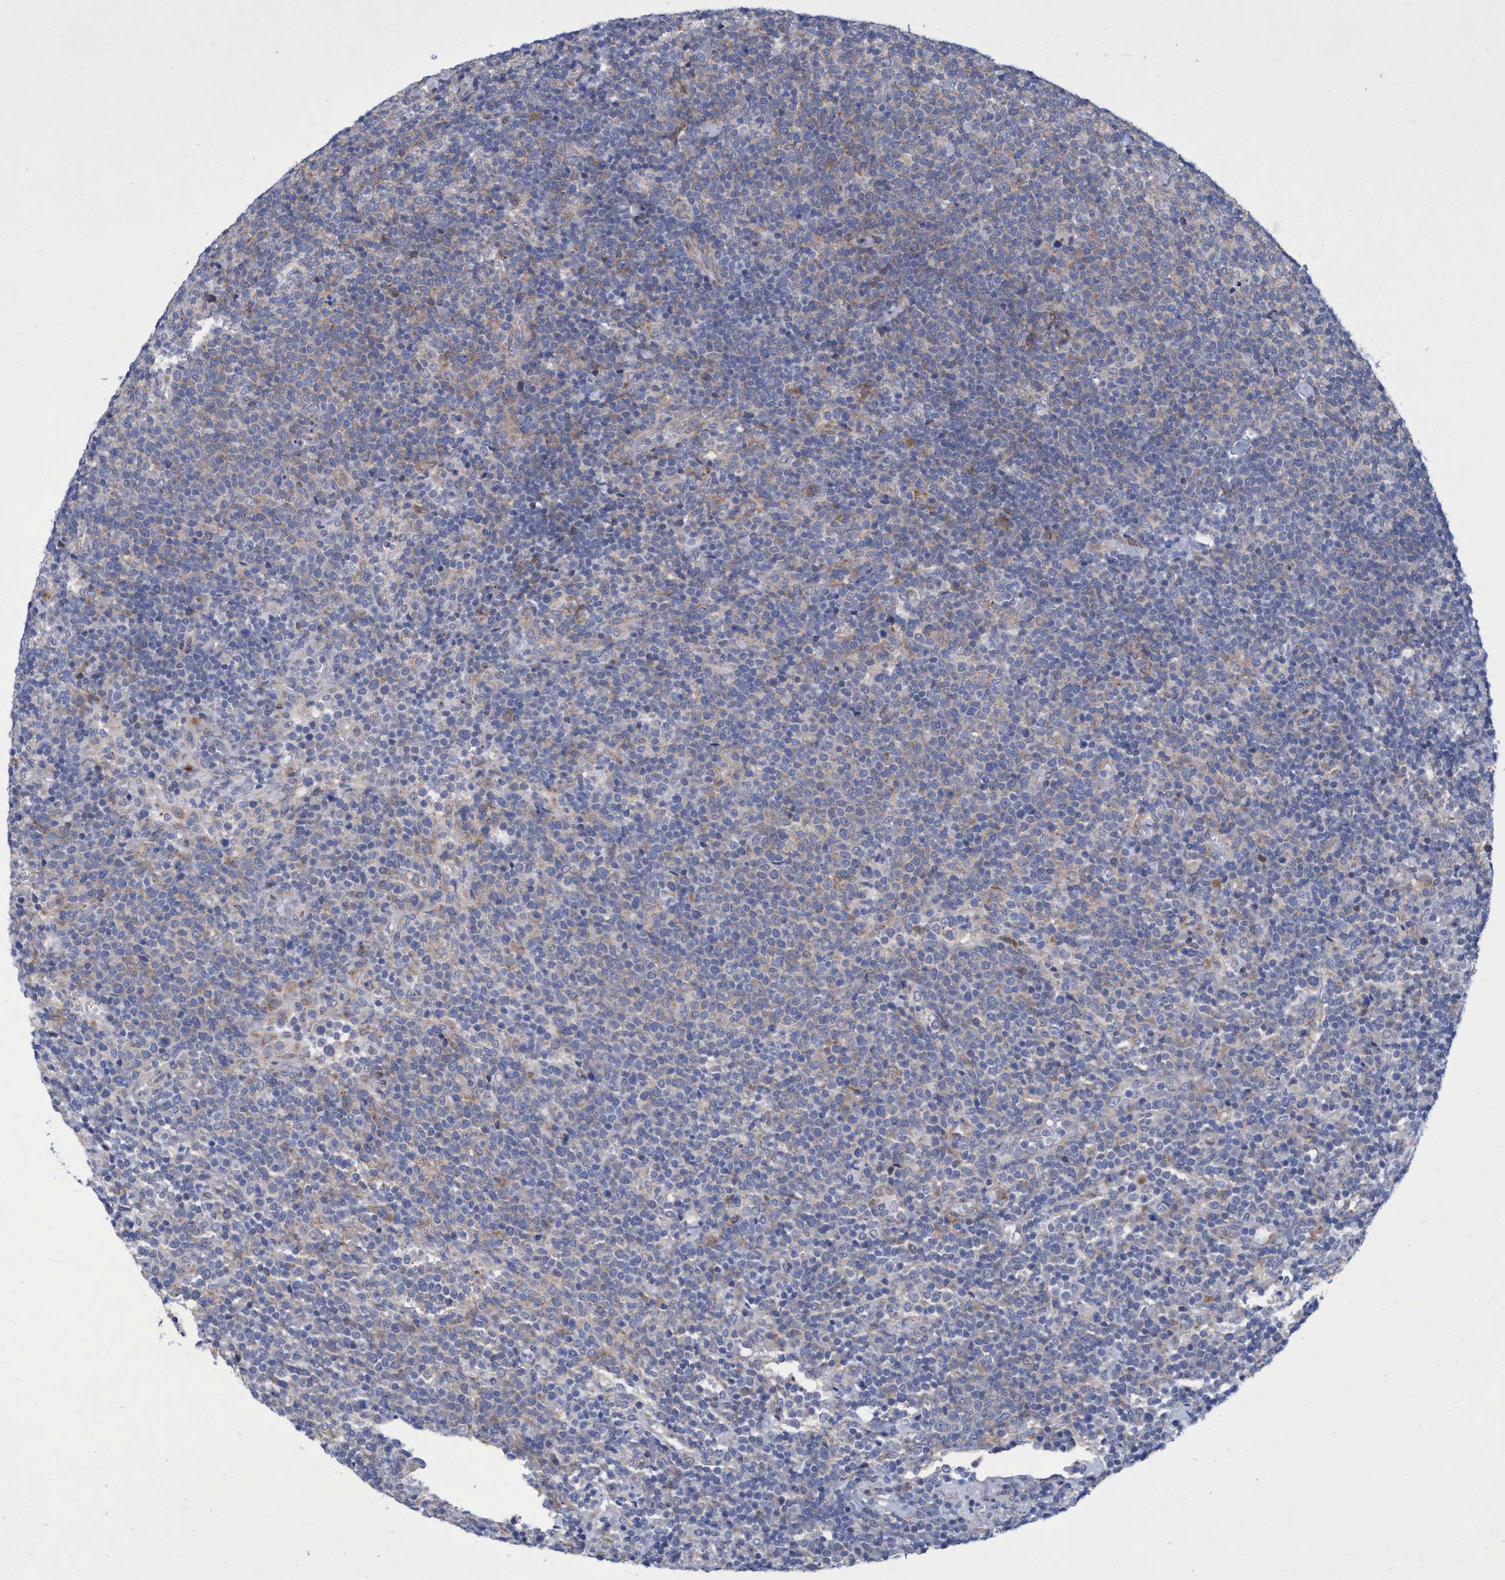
{"staining": {"intensity": "weak", "quantity": "<25%", "location": "cytoplasmic/membranous"}, "tissue": "lymphoma", "cell_type": "Tumor cells", "image_type": "cancer", "snomed": [{"axis": "morphology", "description": "Malignant lymphoma, non-Hodgkin's type, High grade"}, {"axis": "topography", "description": "Lymph node"}], "caption": "This is a image of immunohistochemistry (IHC) staining of high-grade malignant lymphoma, non-Hodgkin's type, which shows no expression in tumor cells.", "gene": "R3HCC1", "patient": {"sex": "male", "age": 61}}